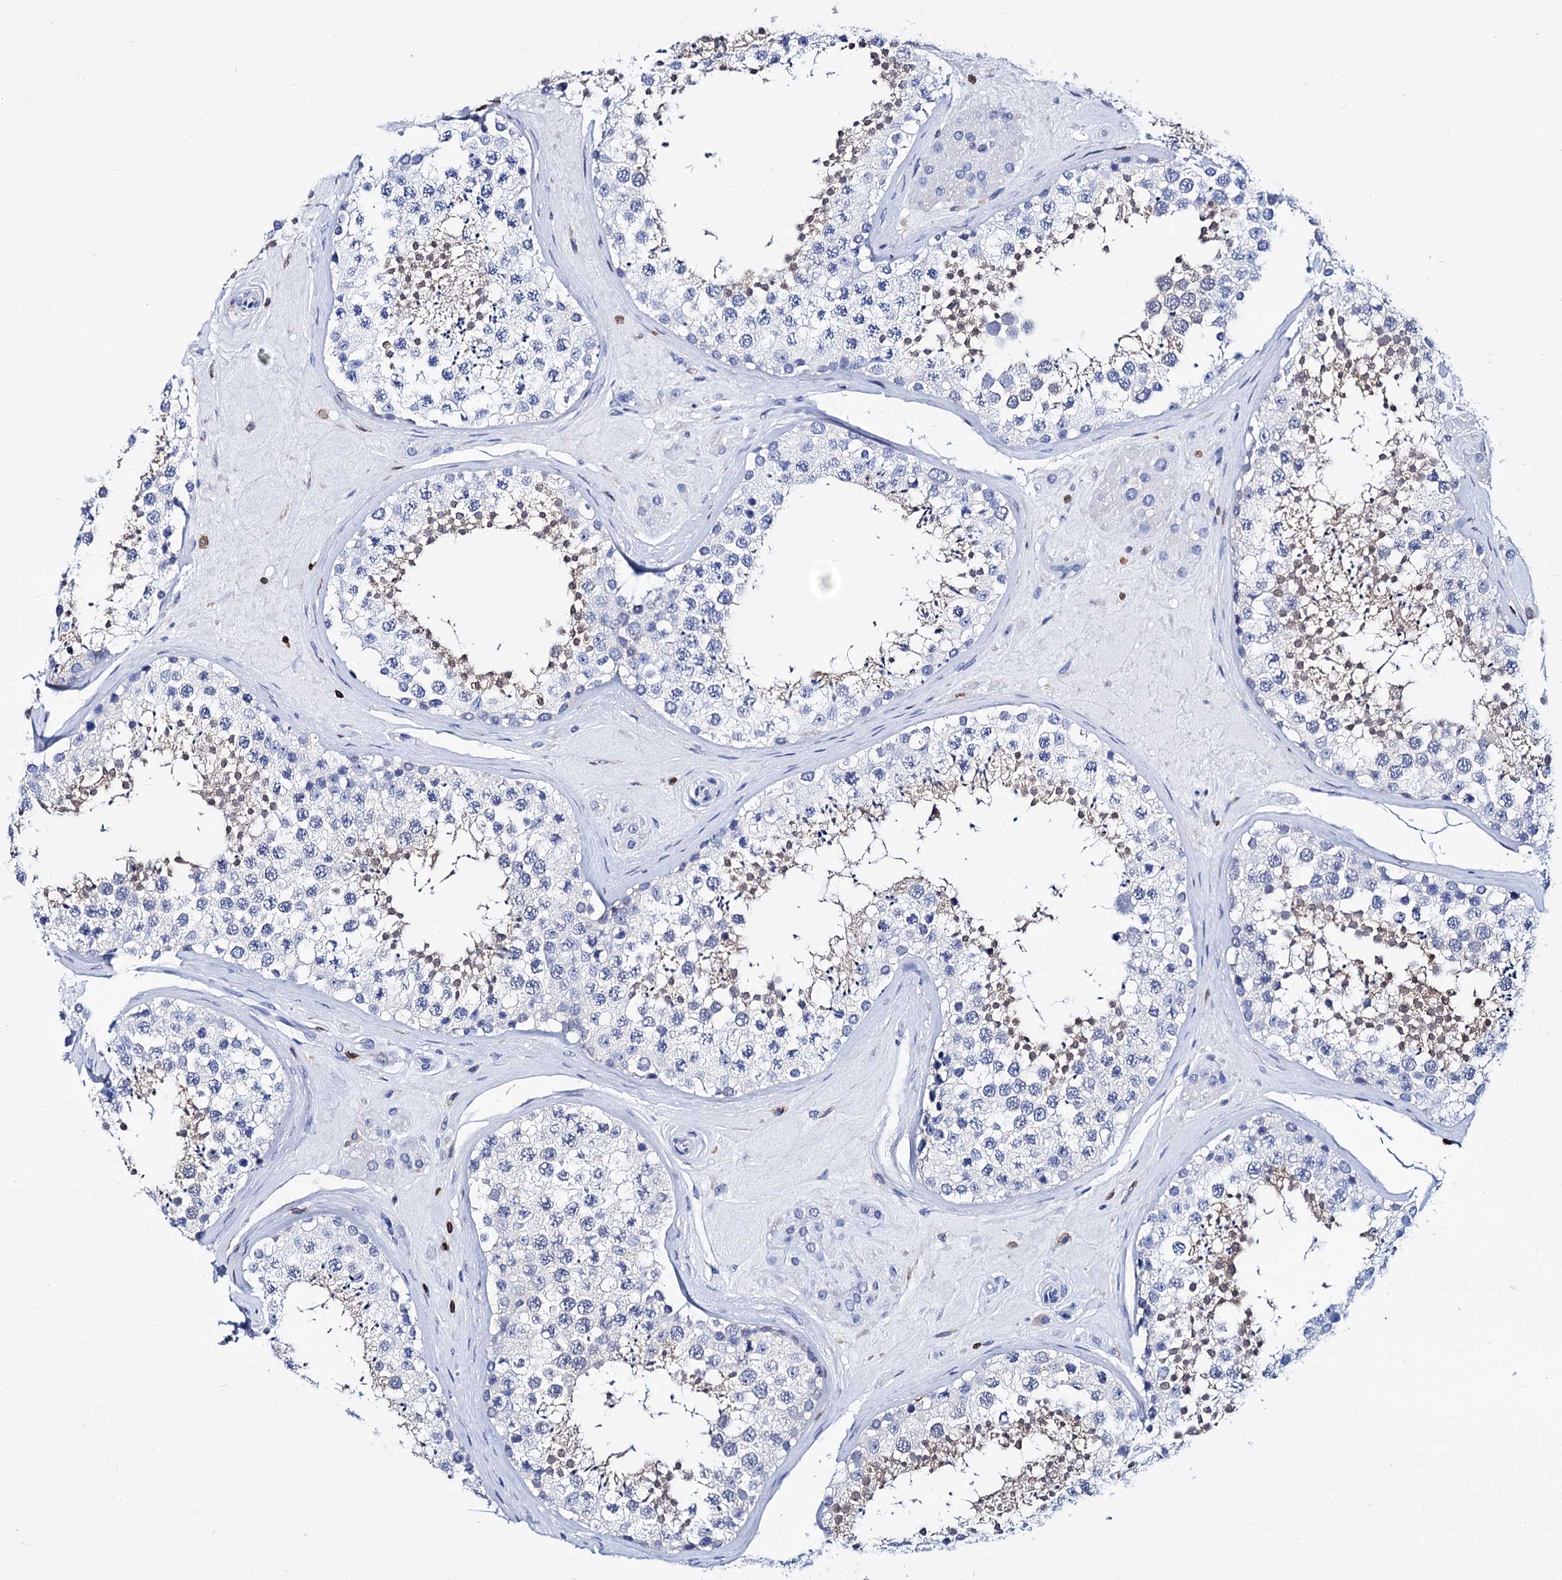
{"staining": {"intensity": "weak", "quantity": "<25%", "location": "cytoplasmic/membranous"}, "tissue": "testis", "cell_type": "Cells in seminiferous ducts", "image_type": "normal", "snomed": [{"axis": "morphology", "description": "Normal tissue, NOS"}, {"axis": "topography", "description": "Testis"}], "caption": "Cells in seminiferous ducts show no significant protein staining in unremarkable testis. (IHC, brightfield microscopy, high magnification).", "gene": "DEF6", "patient": {"sex": "male", "age": 46}}